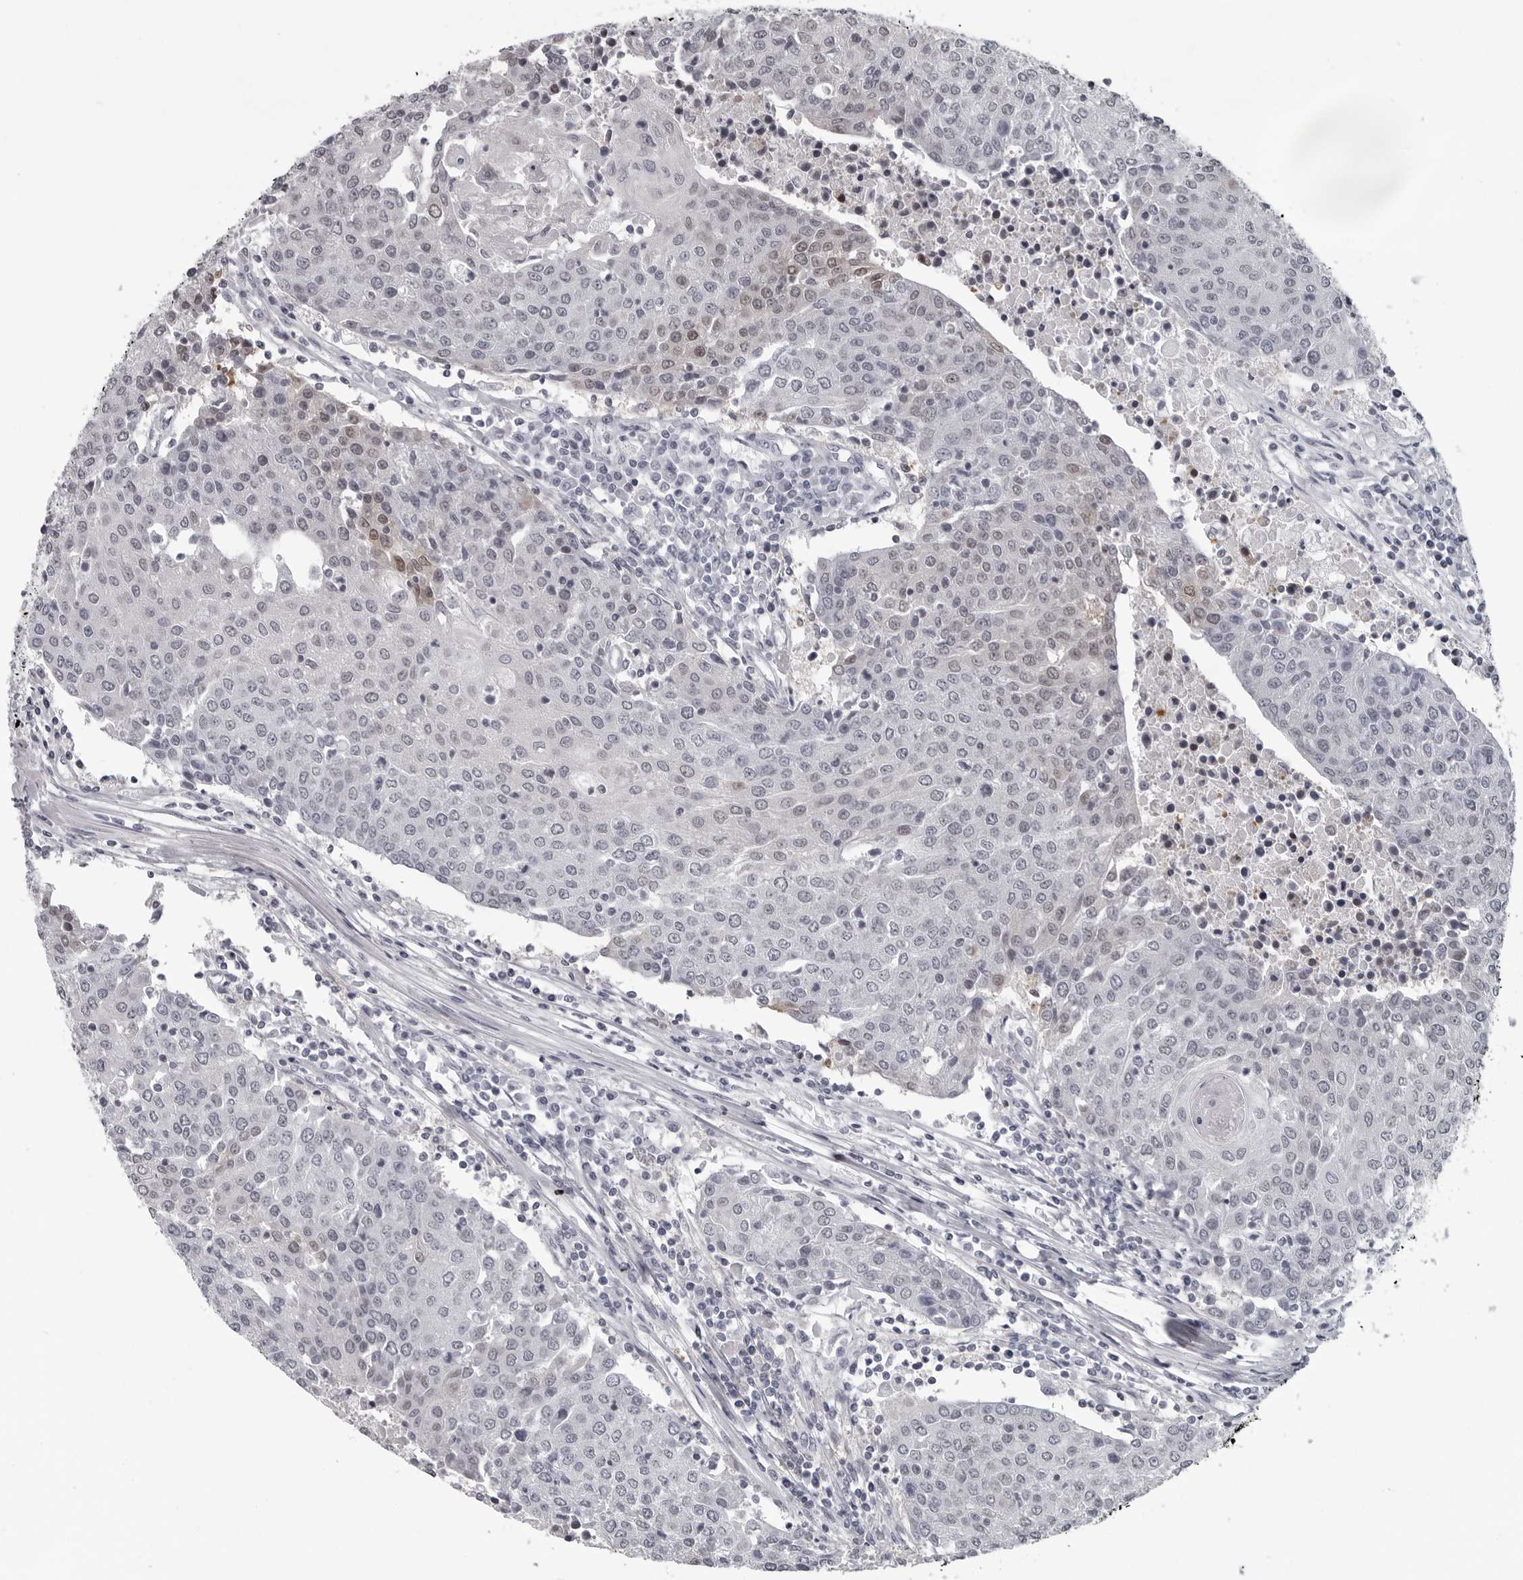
{"staining": {"intensity": "negative", "quantity": "none", "location": "none"}, "tissue": "urothelial cancer", "cell_type": "Tumor cells", "image_type": "cancer", "snomed": [{"axis": "morphology", "description": "Urothelial carcinoma, High grade"}, {"axis": "topography", "description": "Urinary bladder"}], "caption": "An image of urothelial cancer stained for a protein displays no brown staining in tumor cells.", "gene": "LZIC", "patient": {"sex": "female", "age": 85}}